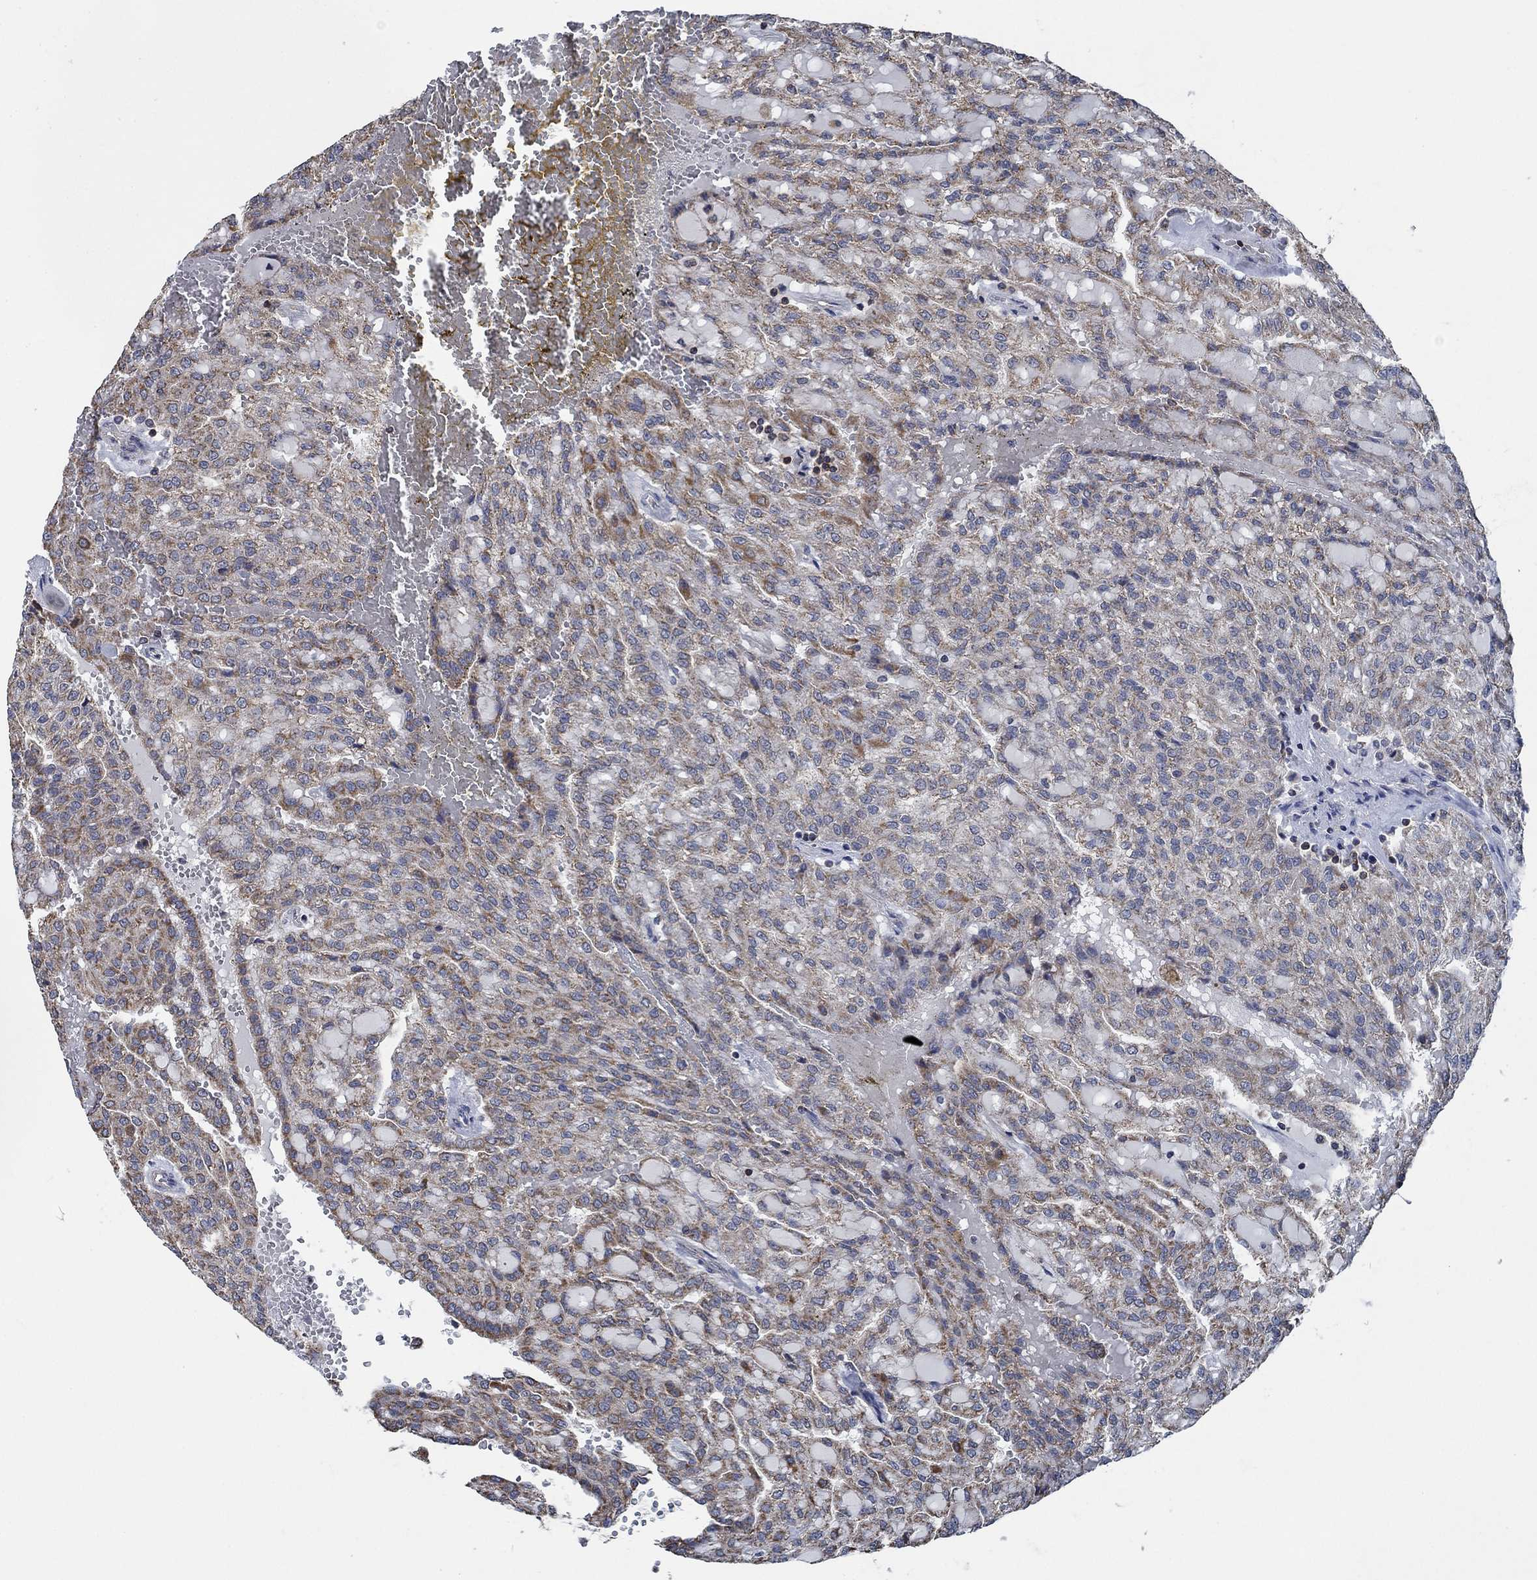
{"staining": {"intensity": "weak", "quantity": ">75%", "location": "cytoplasmic/membranous"}, "tissue": "renal cancer", "cell_type": "Tumor cells", "image_type": "cancer", "snomed": [{"axis": "morphology", "description": "Adenocarcinoma, NOS"}, {"axis": "topography", "description": "Kidney"}], "caption": "Adenocarcinoma (renal) tissue demonstrates weak cytoplasmic/membranous expression in about >75% of tumor cells", "gene": "STXBP6", "patient": {"sex": "male", "age": 63}}